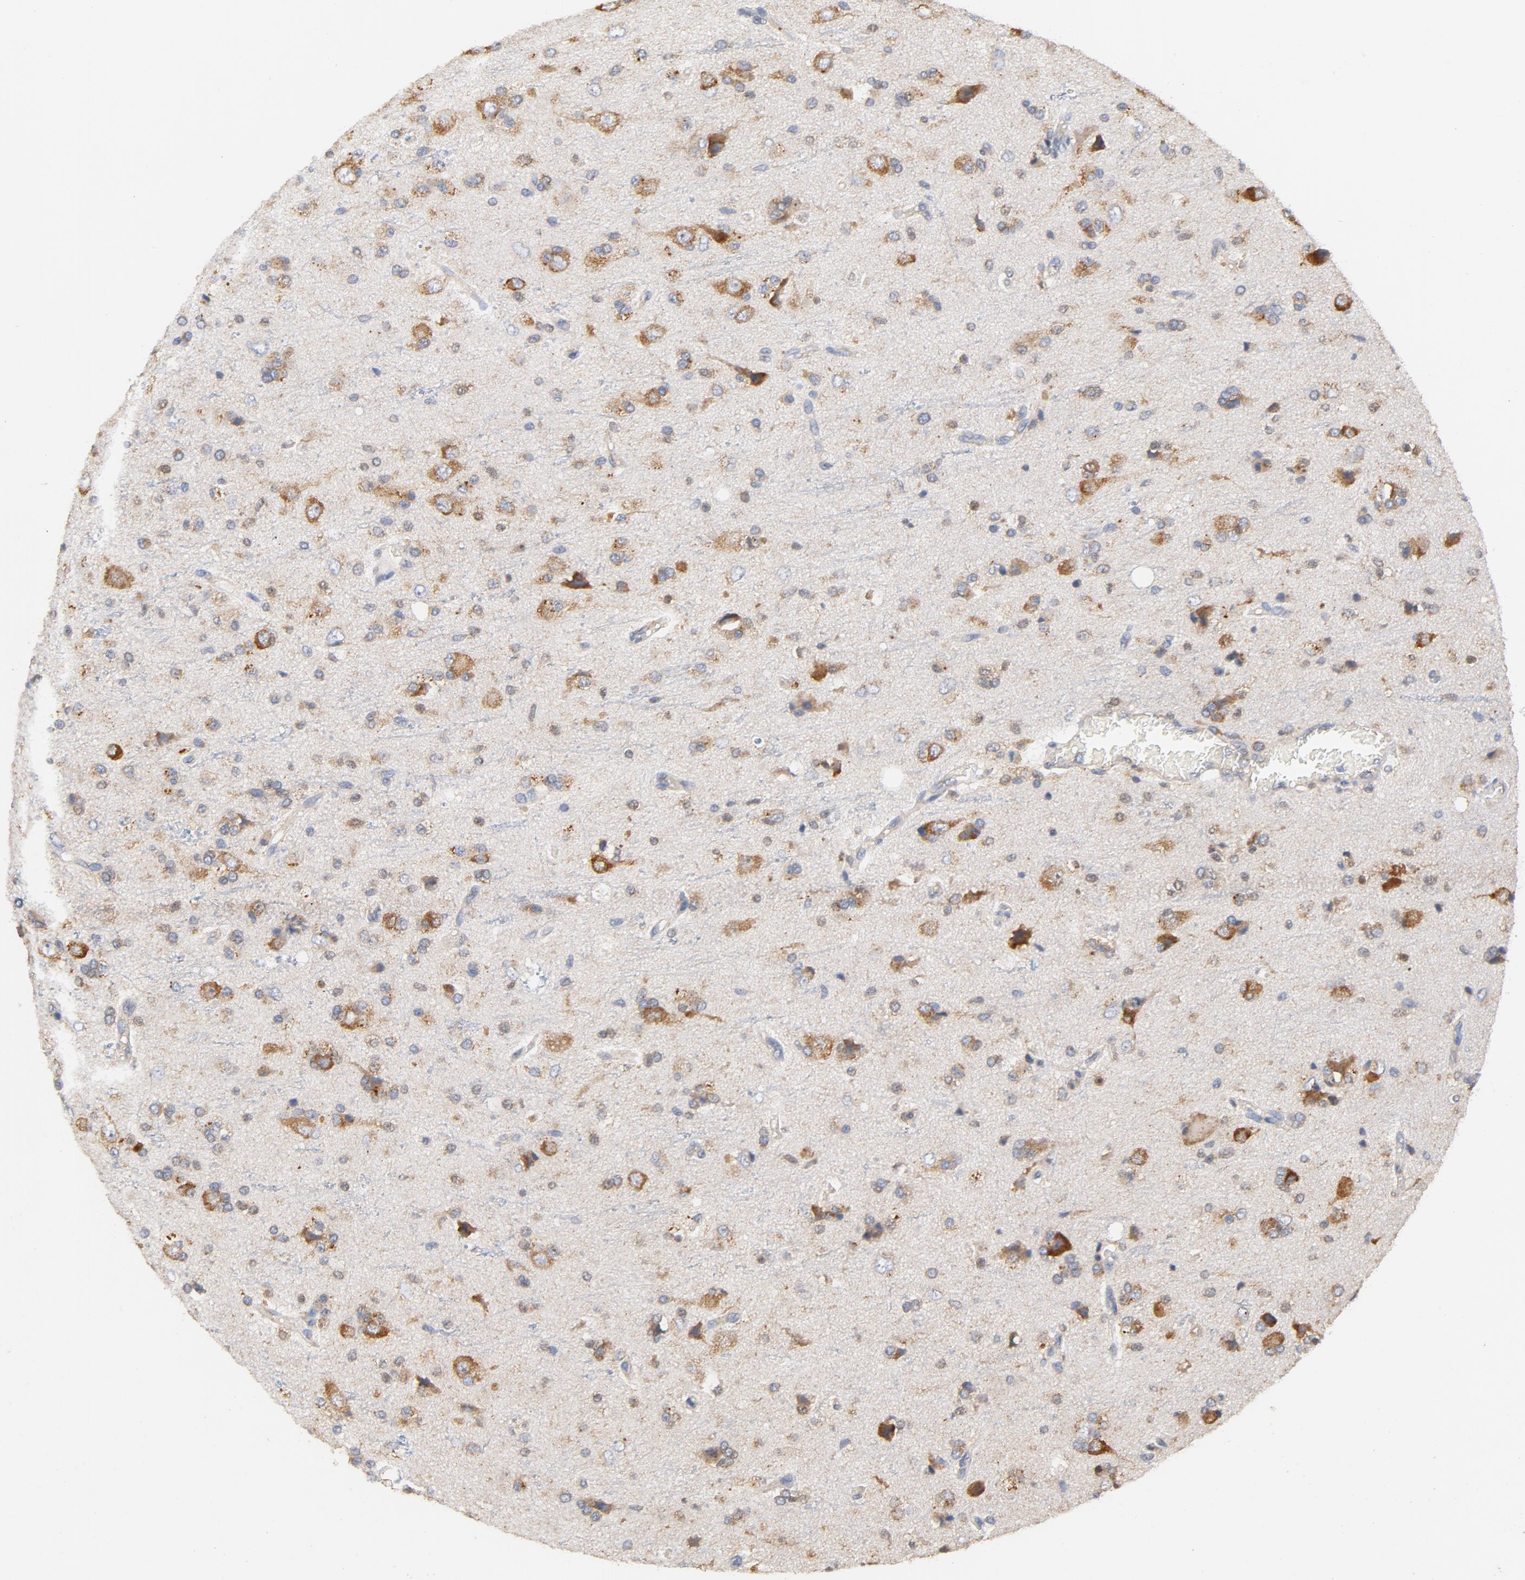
{"staining": {"intensity": "moderate", "quantity": ">75%", "location": "cytoplasmic/membranous"}, "tissue": "glioma", "cell_type": "Tumor cells", "image_type": "cancer", "snomed": [{"axis": "morphology", "description": "Glioma, malignant, High grade"}, {"axis": "topography", "description": "Brain"}], "caption": "Immunohistochemical staining of glioma displays moderate cytoplasmic/membranous protein staining in about >75% of tumor cells. (DAB = brown stain, brightfield microscopy at high magnification).", "gene": "DDX6", "patient": {"sex": "male", "age": 47}}